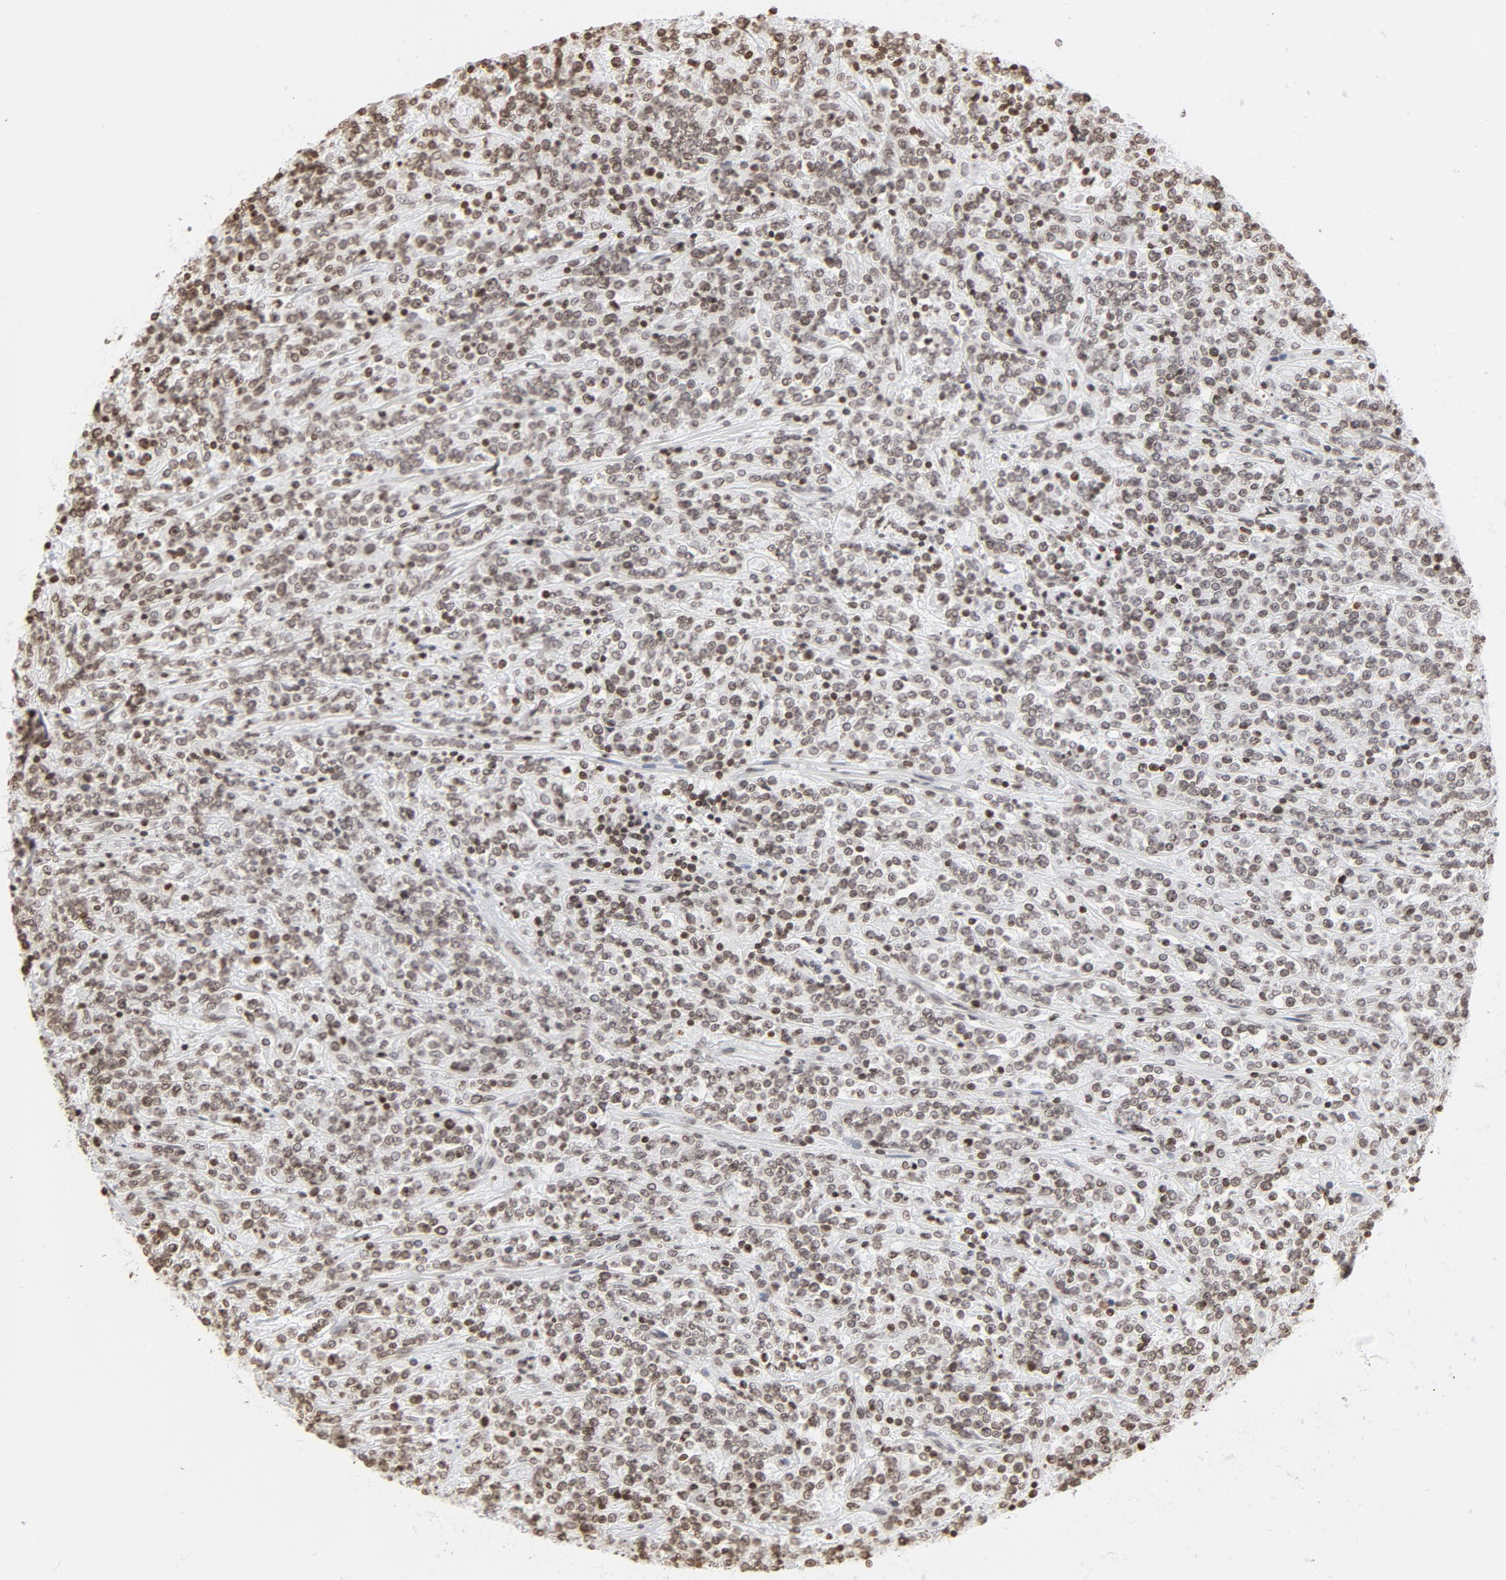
{"staining": {"intensity": "weak", "quantity": ">75%", "location": "nuclear"}, "tissue": "lymphoma", "cell_type": "Tumor cells", "image_type": "cancer", "snomed": [{"axis": "morphology", "description": "Malignant lymphoma, non-Hodgkin's type, High grade"}, {"axis": "topography", "description": "Soft tissue"}], "caption": "Immunohistochemical staining of lymphoma demonstrates low levels of weak nuclear positivity in about >75% of tumor cells.", "gene": "H2AC12", "patient": {"sex": "male", "age": 18}}